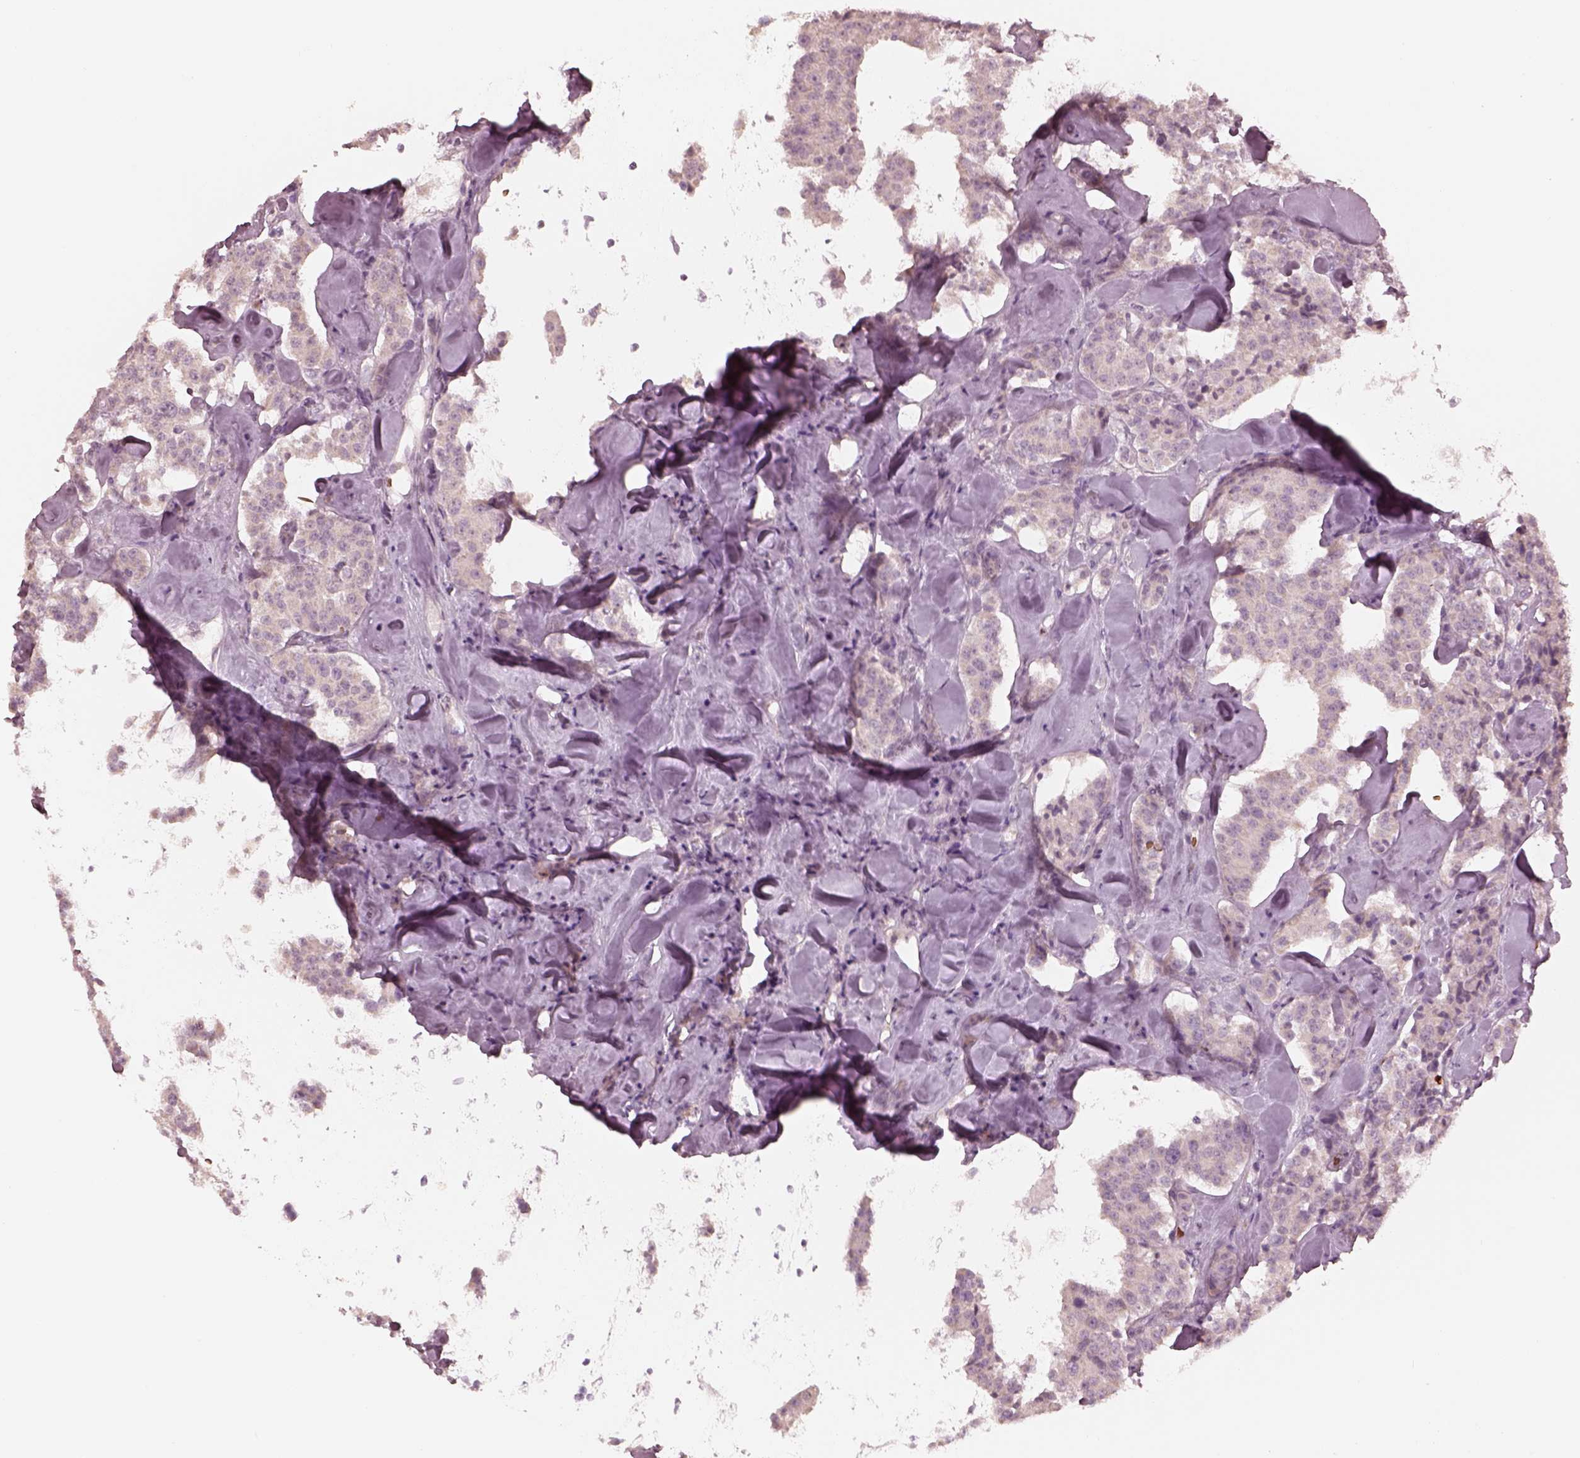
{"staining": {"intensity": "negative", "quantity": "none", "location": "none"}, "tissue": "carcinoid", "cell_type": "Tumor cells", "image_type": "cancer", "snomed": [{"axis": "morphology", "description": "Carcinoid, malignant, NOS"}, {"axis": "topography", "description": "Pancreas"}], "caption": "This is an immunohistochemistry micrograph of human malignant carcinoid. There is no expression in tumor cells.", "gene": "ANKLE1", "patient": {"sex": "male", "age": 41}}